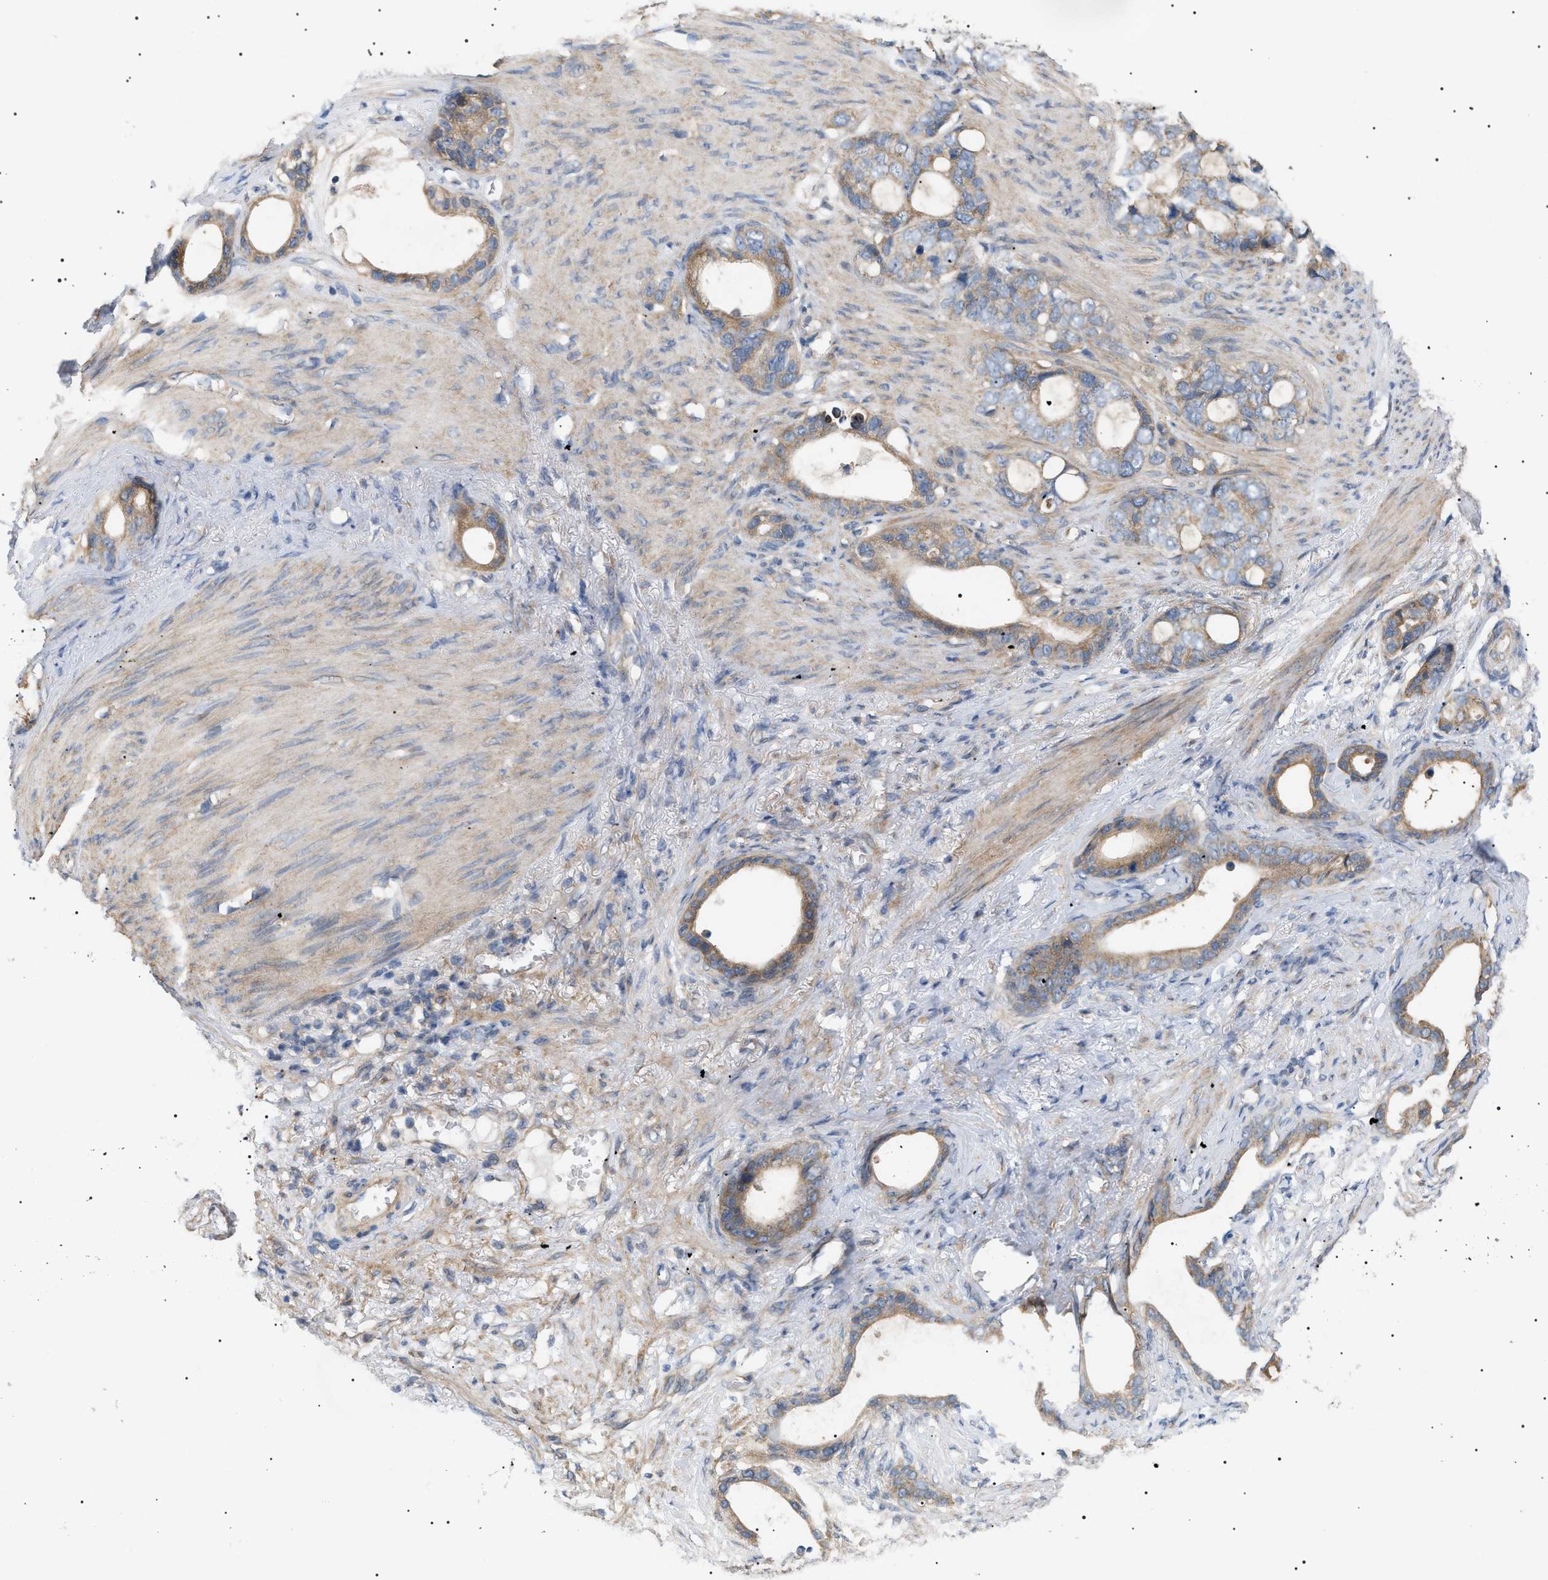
{"staining": {"intensity": "moderate", "quantity": "25%-75%", "location": "cytoplasmic/membranous"}, "tissue": "stomach cancer", "cell_type": "Tumor cells", "image_type": "cancer", "snomed": [{"axis": "morphology", "description": "Adenocarcinoma, NOS"}, {"axis": "topography", "description": "Stomach"}], "caption": "Moderate cytoplasmic/membranous staining for a protein is present in approximately 25%-75% of tumor cells of adenocarcinoma (stomach) using immunohistochemistry.", "gene": "IRS2", "patient": {"sex": "female", "age": 75}}